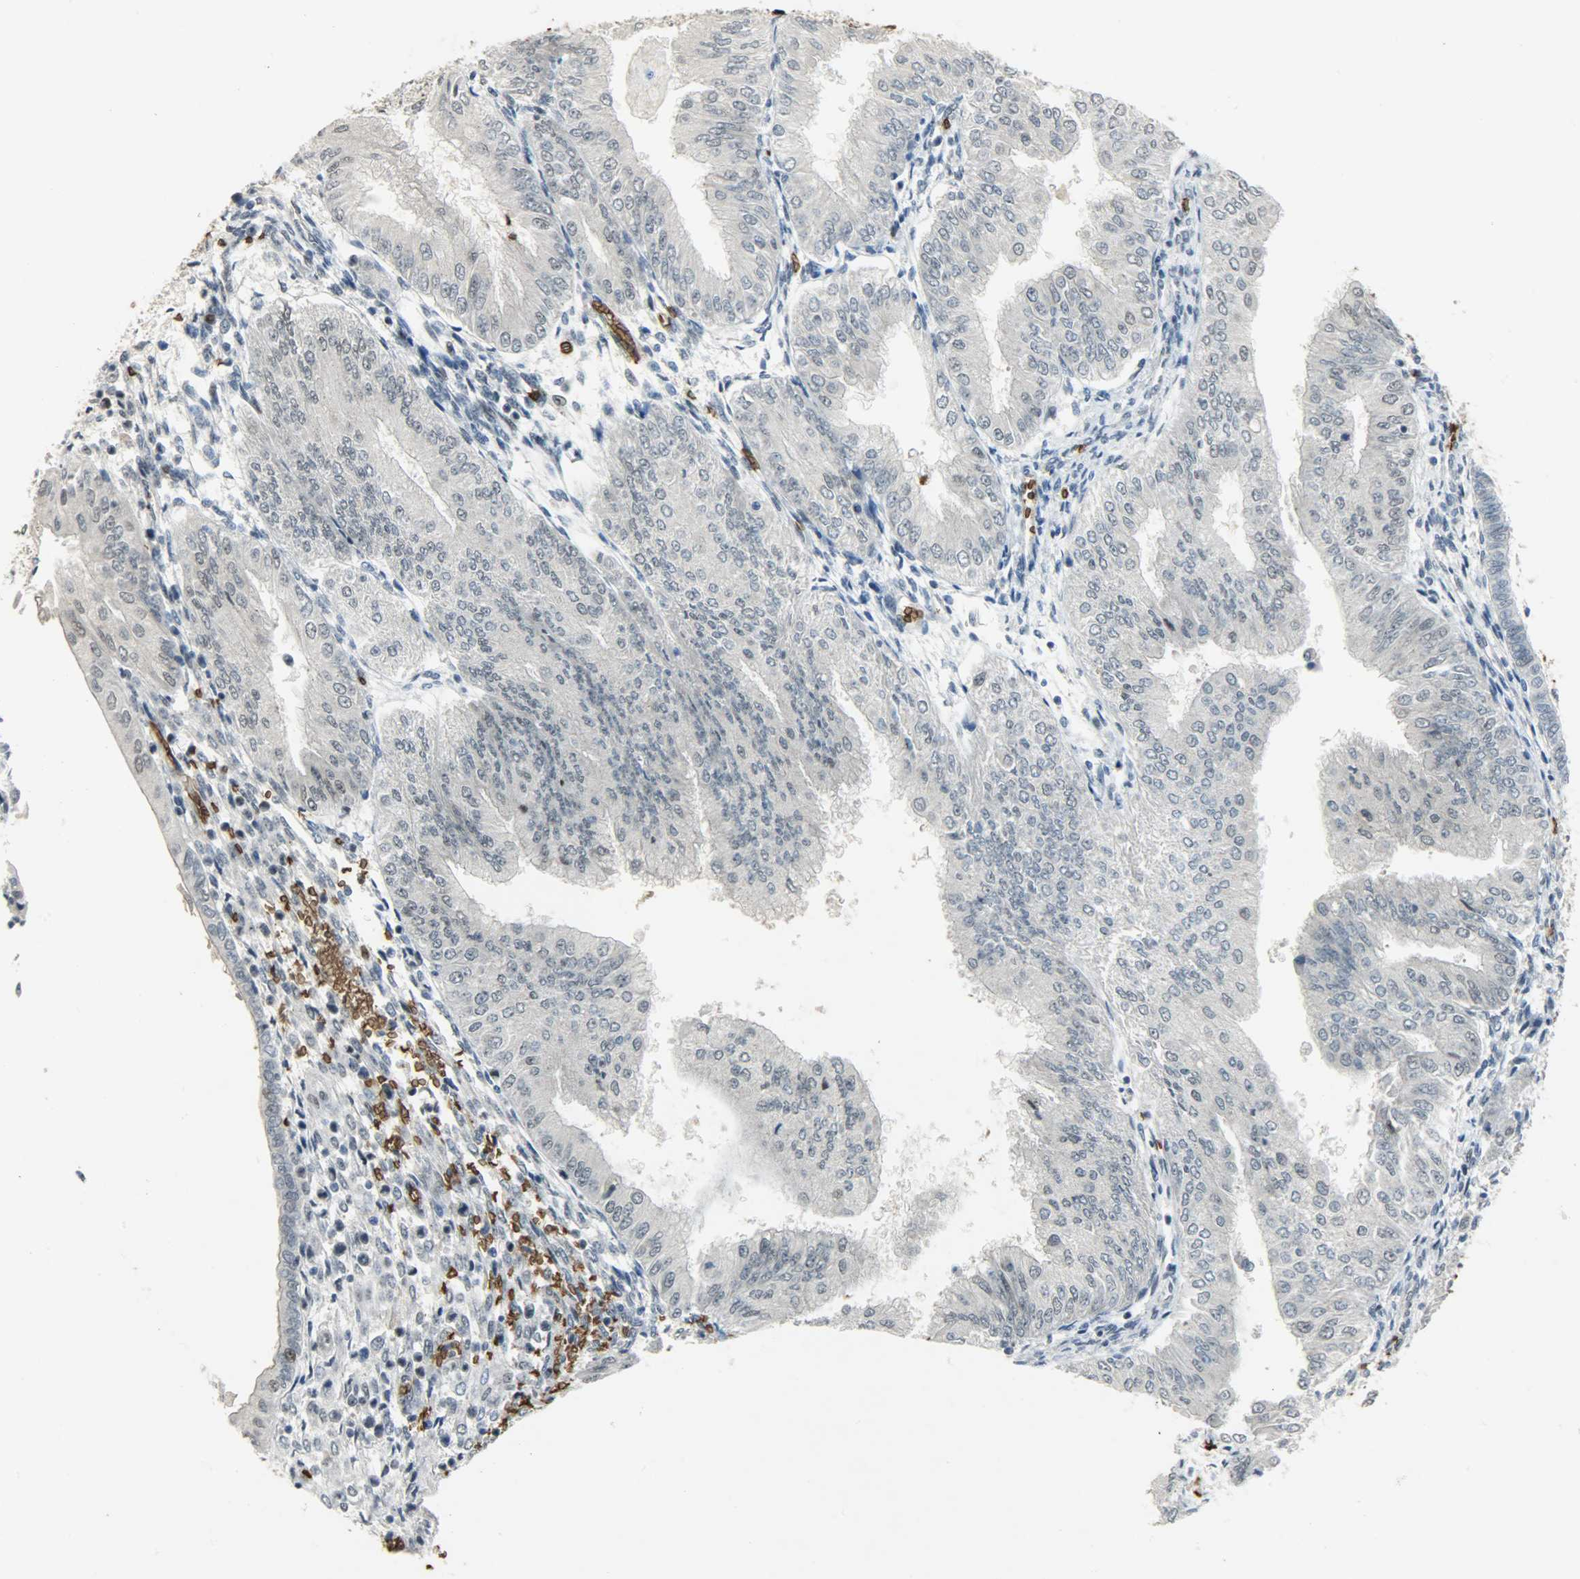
{"staining": {"intensity": "weak", "quantity": "25%-75%", "location": "nuclear"}, "tissue": "endometrial cancer", "cell_type": "Tumor cells", "image_type": "cancer", "snomed": [{"axis": "morphology", "description": "Adenocarcinoma, NOS"}, {"axis": "topography", "description": "Endometrium"}], "caption": "A histopathology image showing weak nuclear staining in about 25%-75% of tumor cells in adenocarcinoma (endometrial), as visualized by brown immunohistochemical staining.", "gene": "SNAI1", "patient": {"sex": "female", "age": 53}}